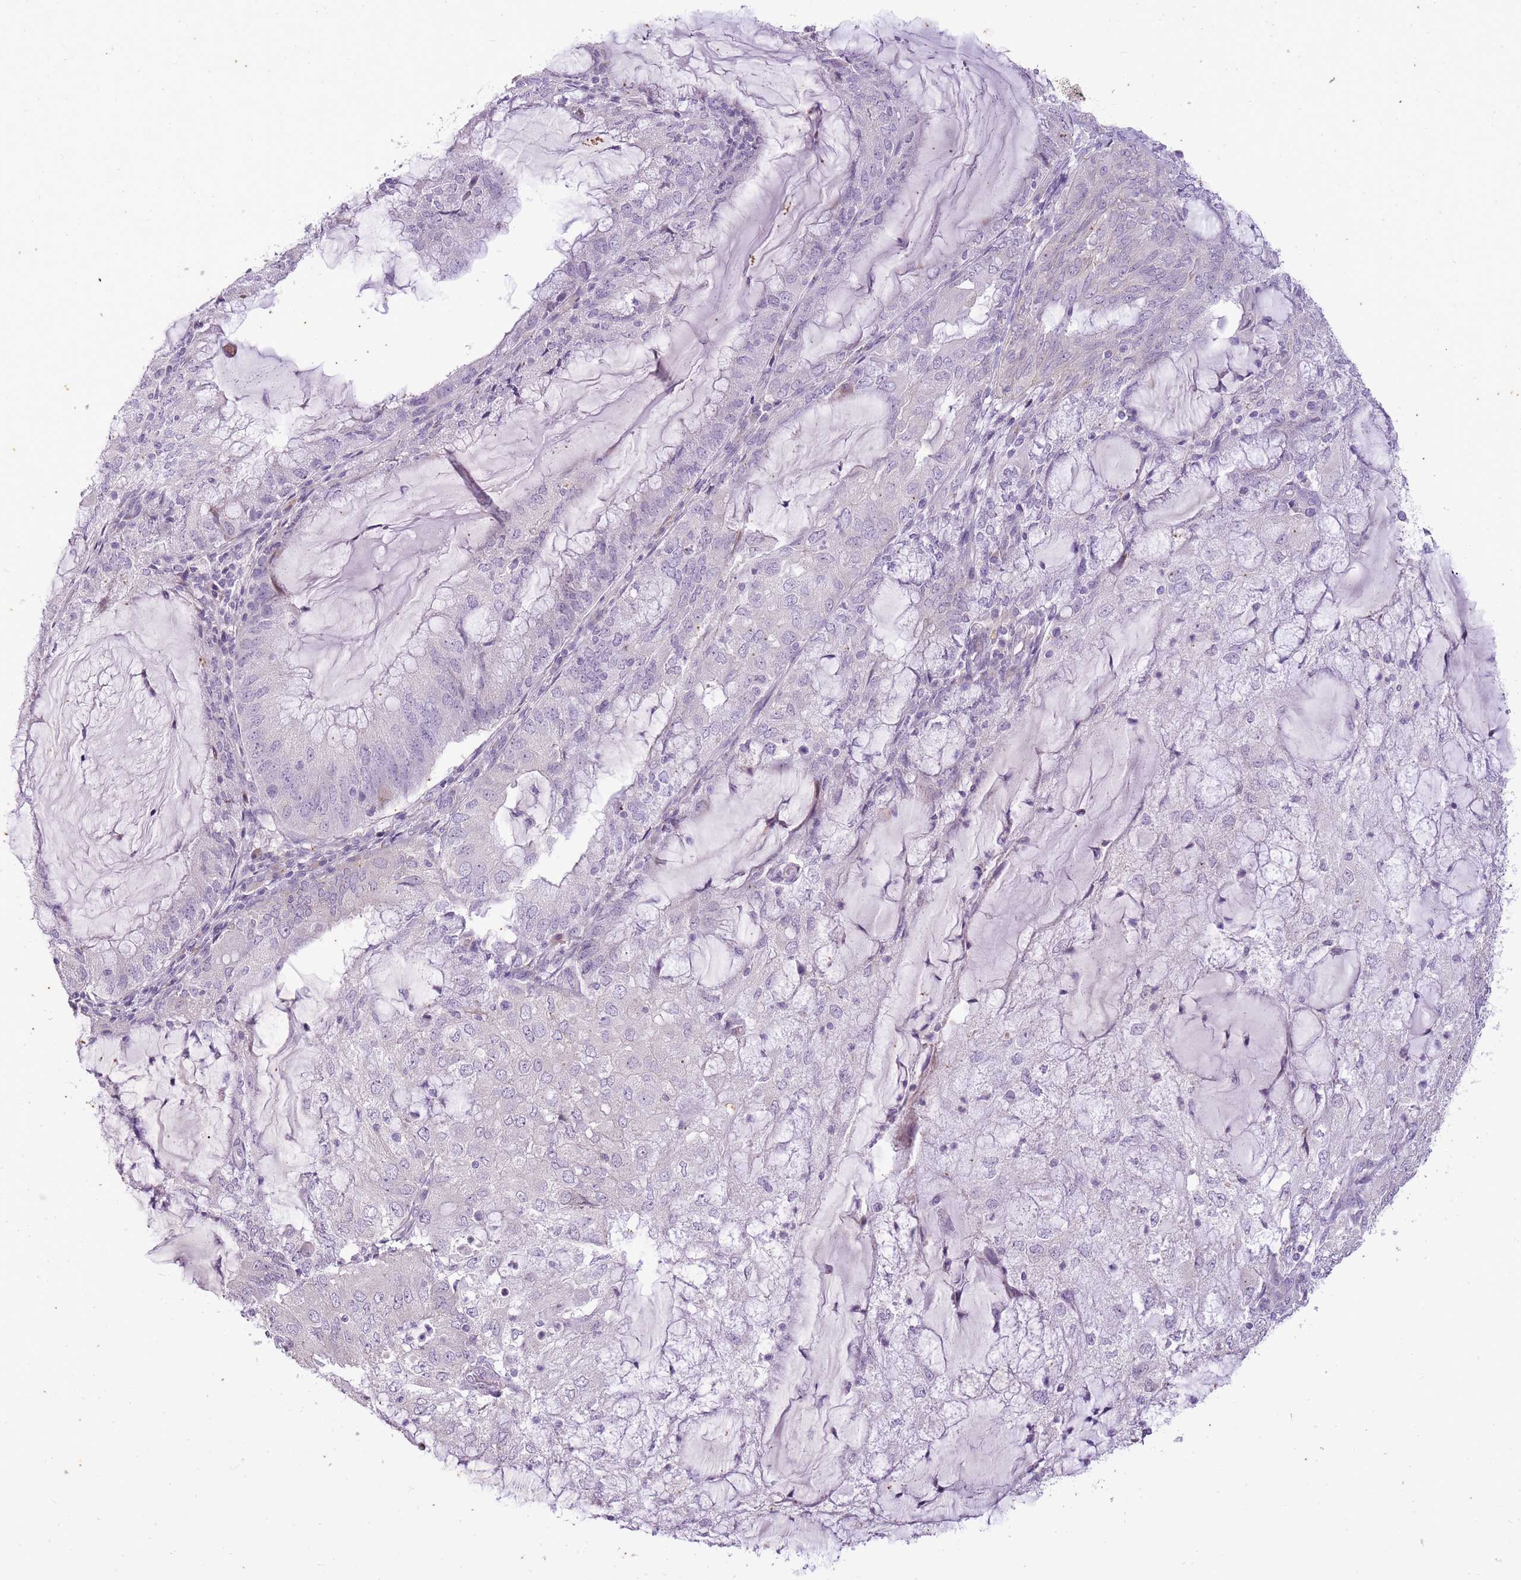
{"staining": {"intensity": "negative", "quantity": "none", "location": "none"}, "tissue": "endometrial cancer", "cell_type": "Tumor cells", "image_type": "cancer", "snomed": [{"axis": "morphology", "description": "Adenocarcinoma, NOS"}, {"axis": "topography", "description": "Endometrium"}], "caption": "Tumor cells show no significant protein staining in adenocarcinoma (endometrial). (DAB (3,3'-diaminobenzidine) immunohistochemistry (IHC), high magnification).", "gene": "CNTNAP3", "patient": {"sex": "female", "age": 81}}